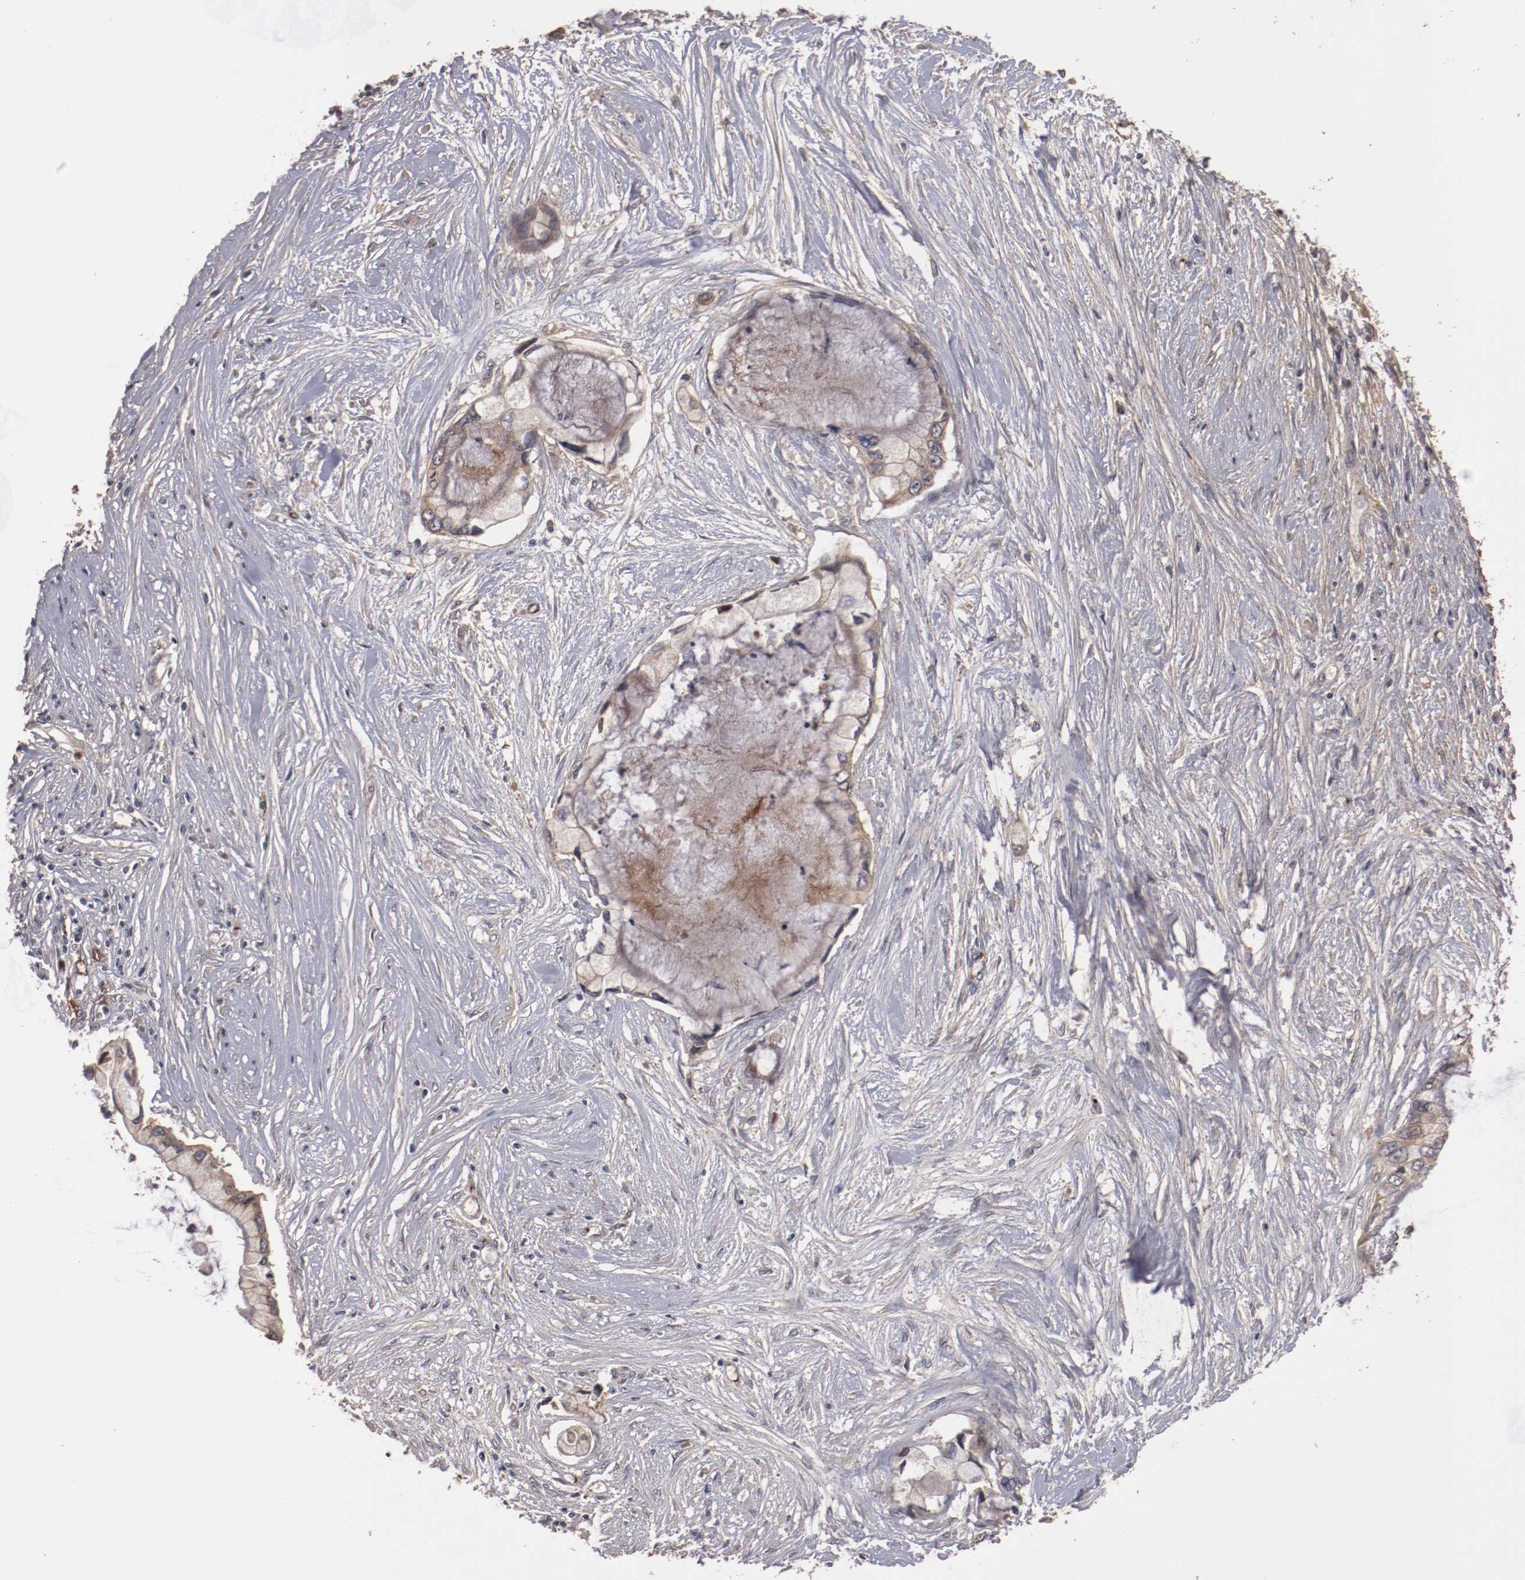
{"staining": {"intensity": "moderate", "quantity": ">75%", "location": "cytoplasmic/membranous"}, "tissue": "pancreatic cancer", "cell_type": "Tumor cells", "image_type": "cancer", "snomed": [{"axis": "morphology", "description": "Adenocarcinoma, NOS"}, {"axis": "topography", "description": "Pancreas"}], "caption": "This is an image of IHC staining of pancreatic cancer, which shows moderate positivity in the cytoplasmic/membranous of tumor cells.", "gene": "DIPK2B", "patient": {"sex": "female", "age": 59}}